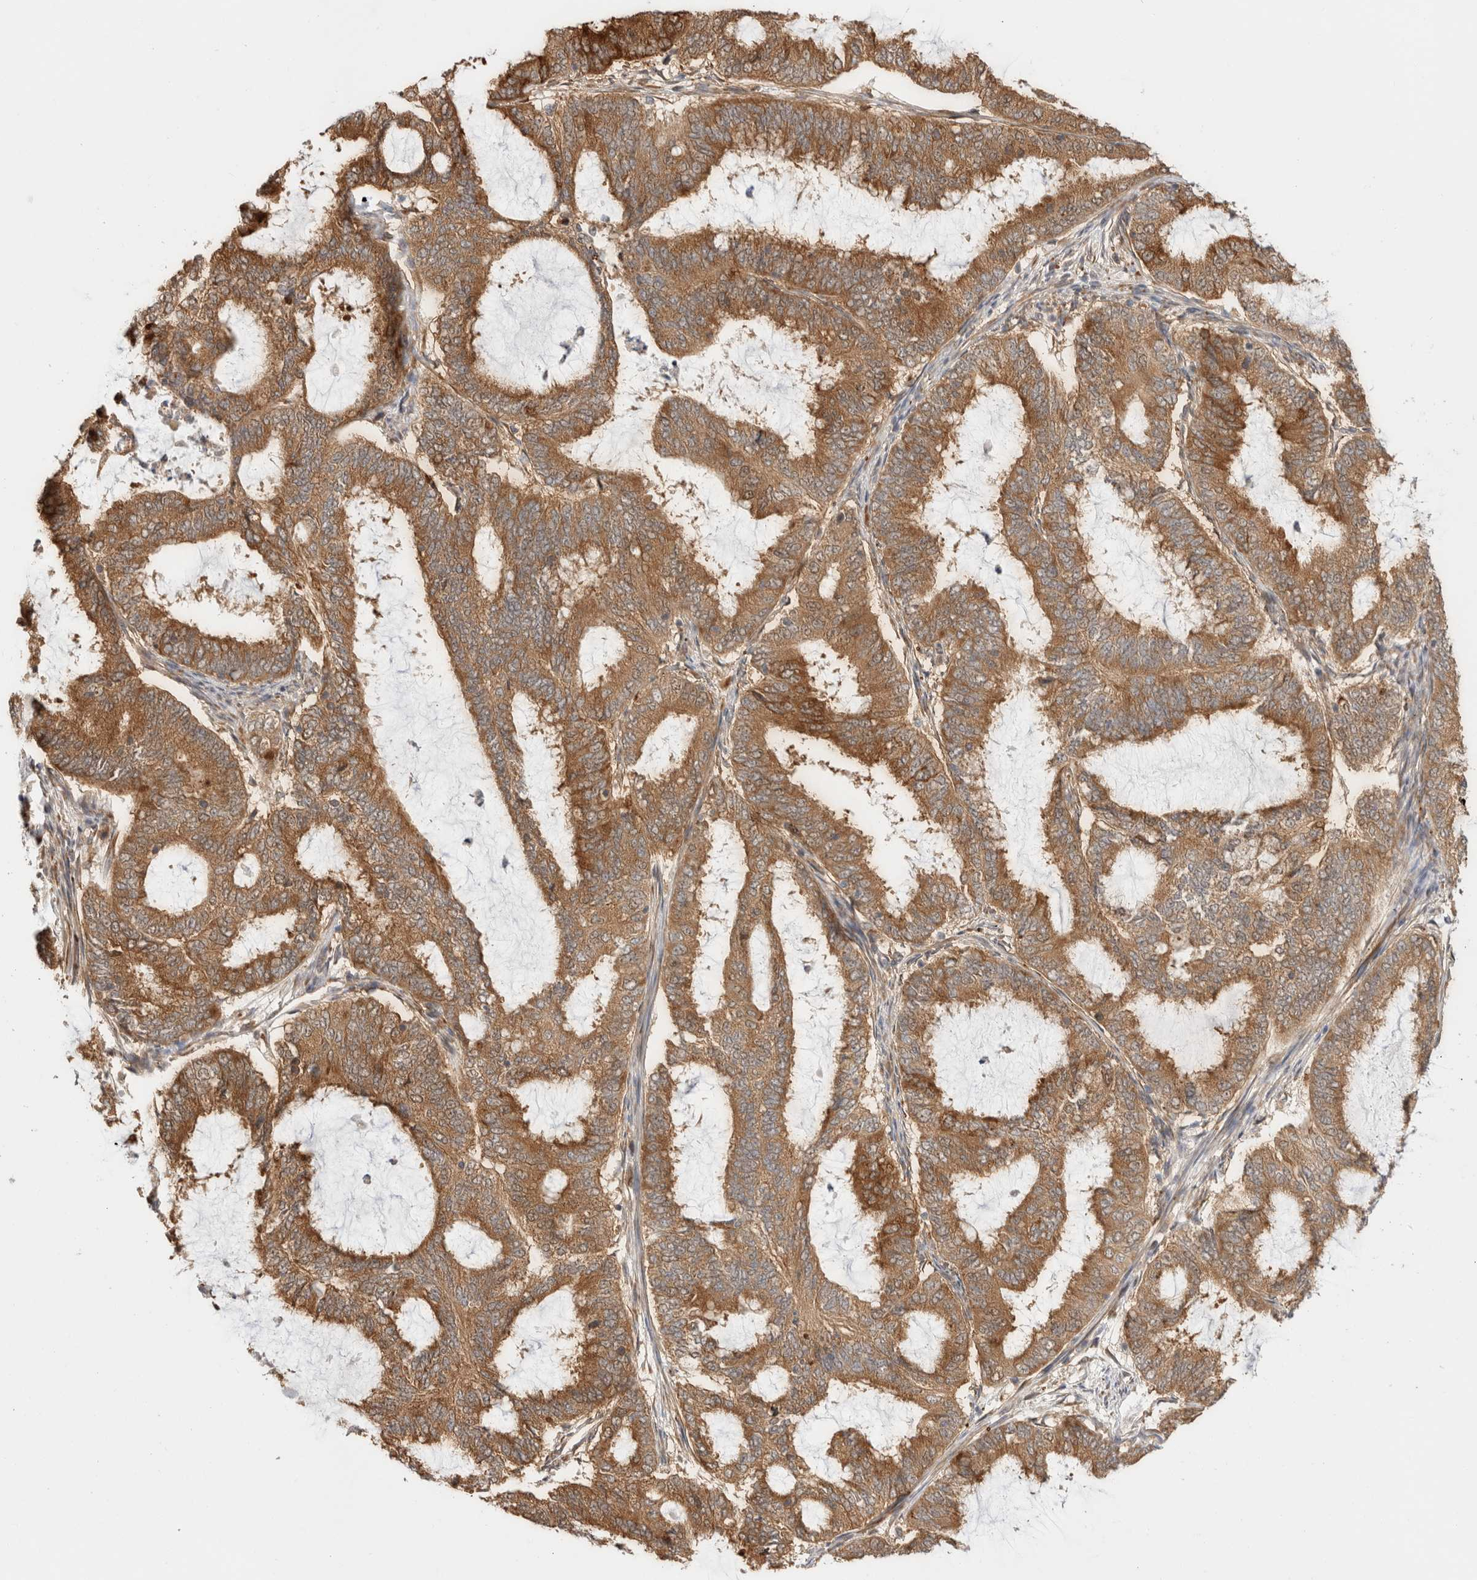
{"staining": {"intensity": "moderate", "quantity": ">75%", "location": "cytoplasmic/membranous"}, "tissue": "endometrial cancer", "cell_type": "Tumor cells", "image_type": "cancer", "snomed": [{"axis": "morphology", "description": "Adenocarcinoma, NOS"}, {"axis": "topography", "description": "Endometrium"}], "caption": "Immunohistochemistry micrograph of neoplastic tissue: adenocarcinoma (endometrial) stained using immunohistochemistry (IHC) demonstrates medium levels of moderate protein expression localized specifically in the cytoplasmic/membranous of tumor cells, appearing as a cytoplasmic/membranous brown color.", "gene": "ACTL9", "patient": {"sex": "female", "age": 51}}